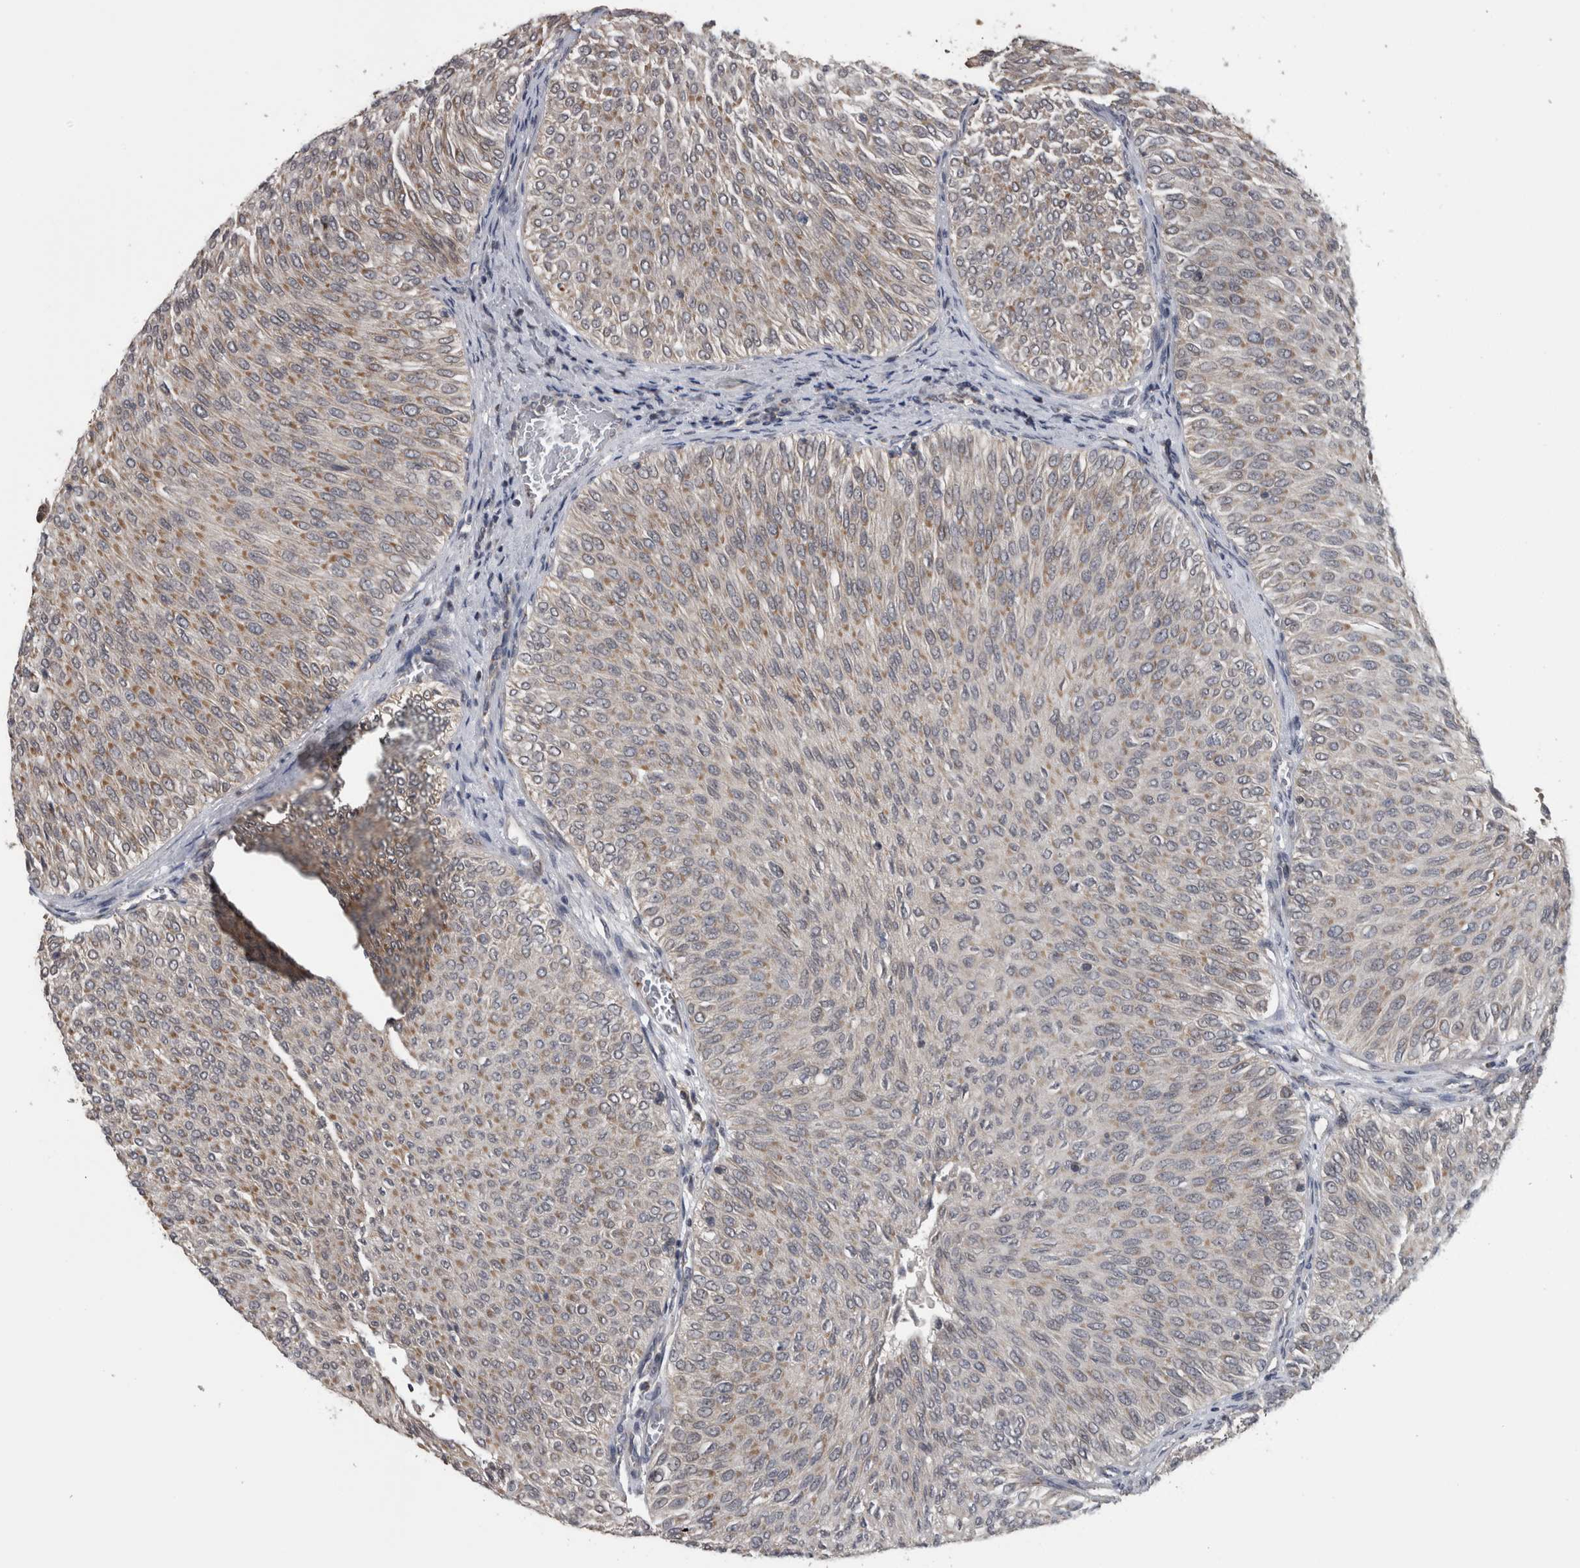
{"staining": {"intensity": "weak", "quantity": ">75%", "location": "cytoplasmic/membranous"}, "tissue": "urothelial cancer", "cell_type": "Tumor cells", "image_type": "cancer", "snomed": [{"axis": "morphology", "description": "Urothelial carcinoma, Low grade"}, {"axis": "topography", "description": "Urinary bladder"}], "caption": "Immunohistochemical staining of human urothelial cancer reveals low levels of weak cytoplasmic/membranous positivity in about >75% of tumor cells. (IHC, brightfield microscopy, high magnification).", "gene": "OR2K2", "patient": {"sex": "male", "age": 78}}